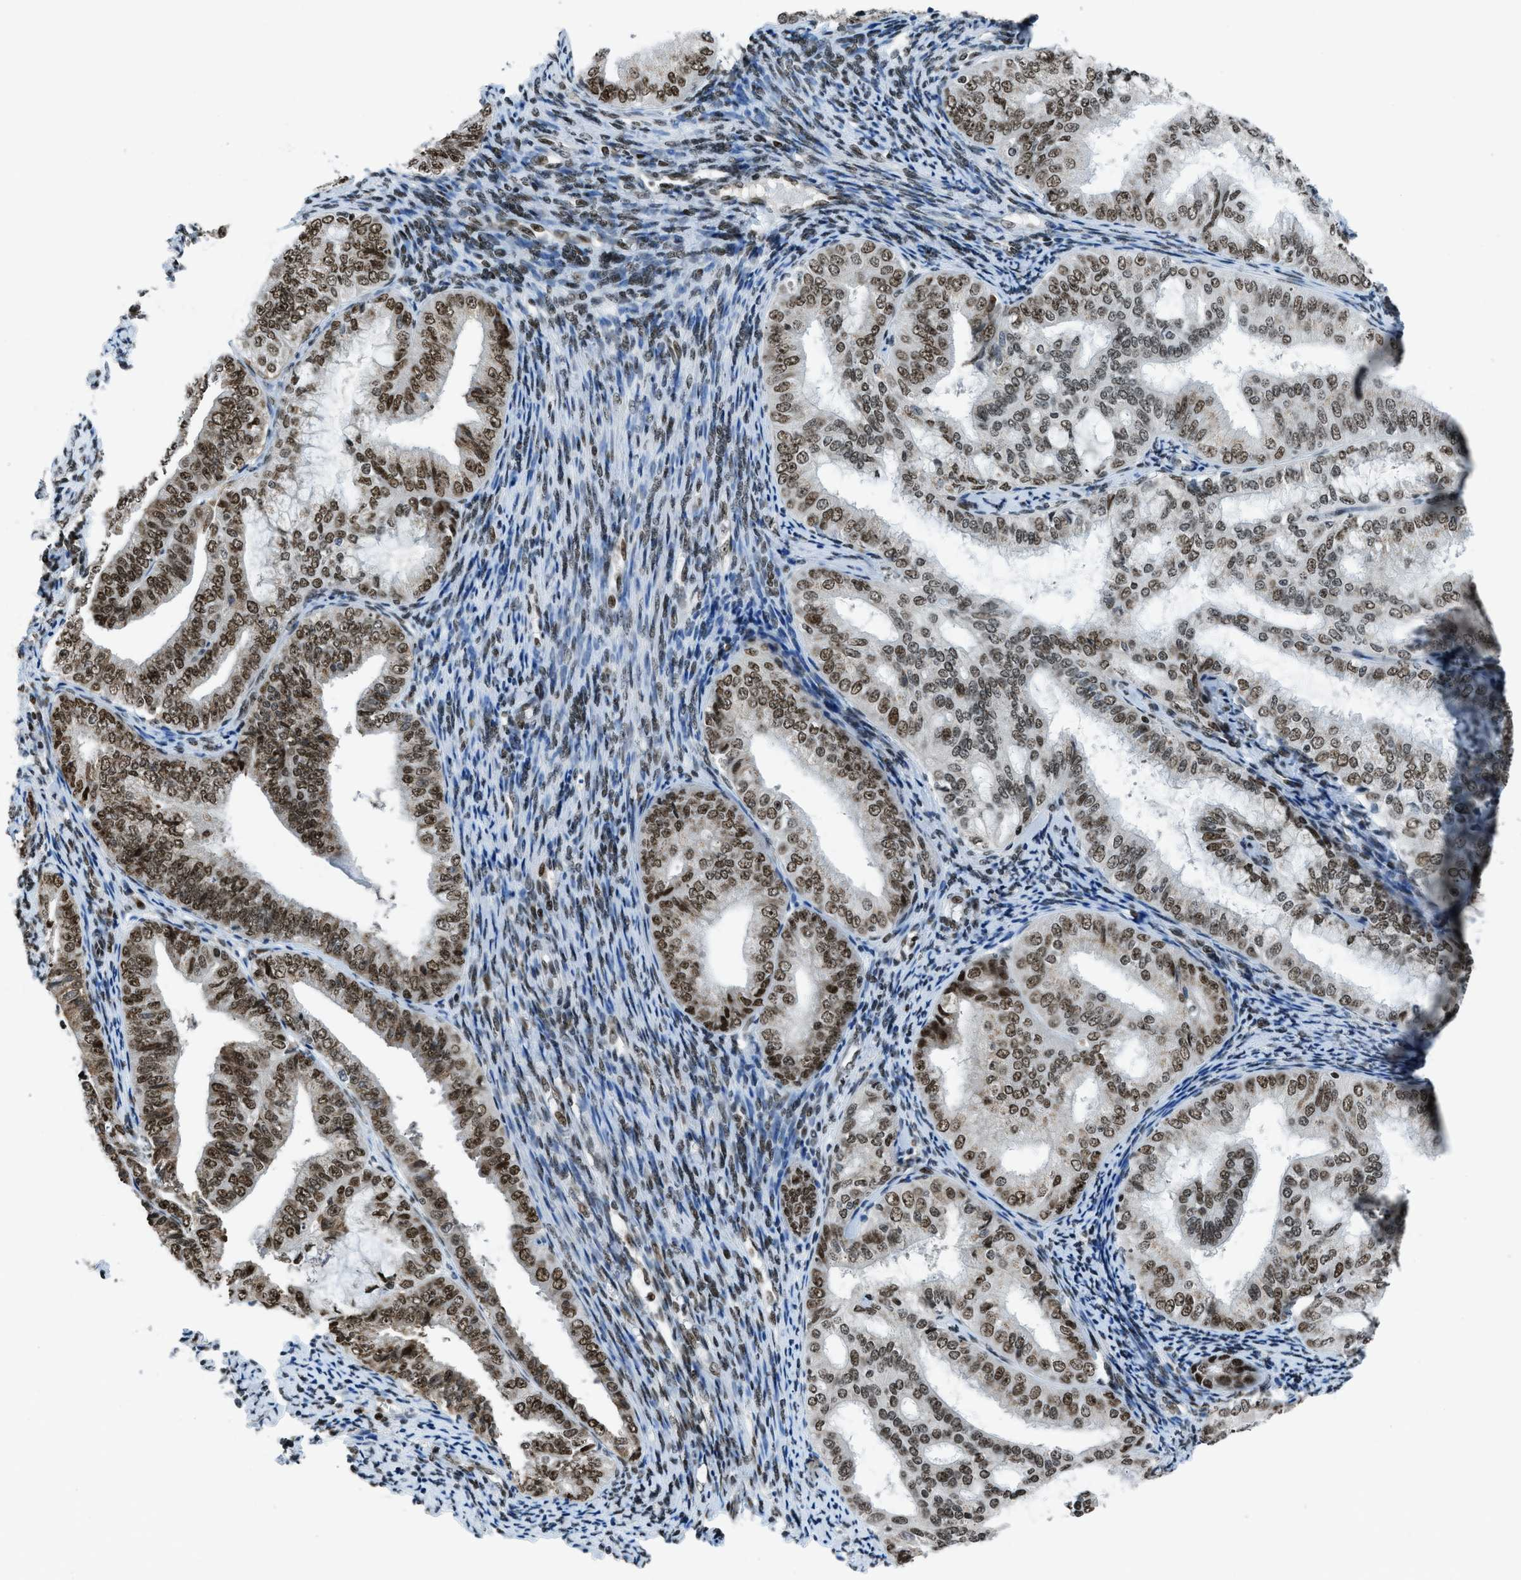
{"staining": {"intensity": "strong", "quantity": ">75%", "location": "nuclear"}, "tissue": "endometrial cancer", "cell_type": "Tumor cells", "image_type": "cancer", "snomed": [{"axis": "morphology", "description": "Adenocarcinoma, NOS"}, {"axis": "topography", "description": "Endometrium"}], "caption": "The photomicrograph displays immunohistochemical staining of endometrial cancer (adenocarcinoma). There is strong nuclear positivity is seen in approximately >75% of tumor cells.", "gene": "RAD51B", "patient": {"sex": "female", "age": 63}}